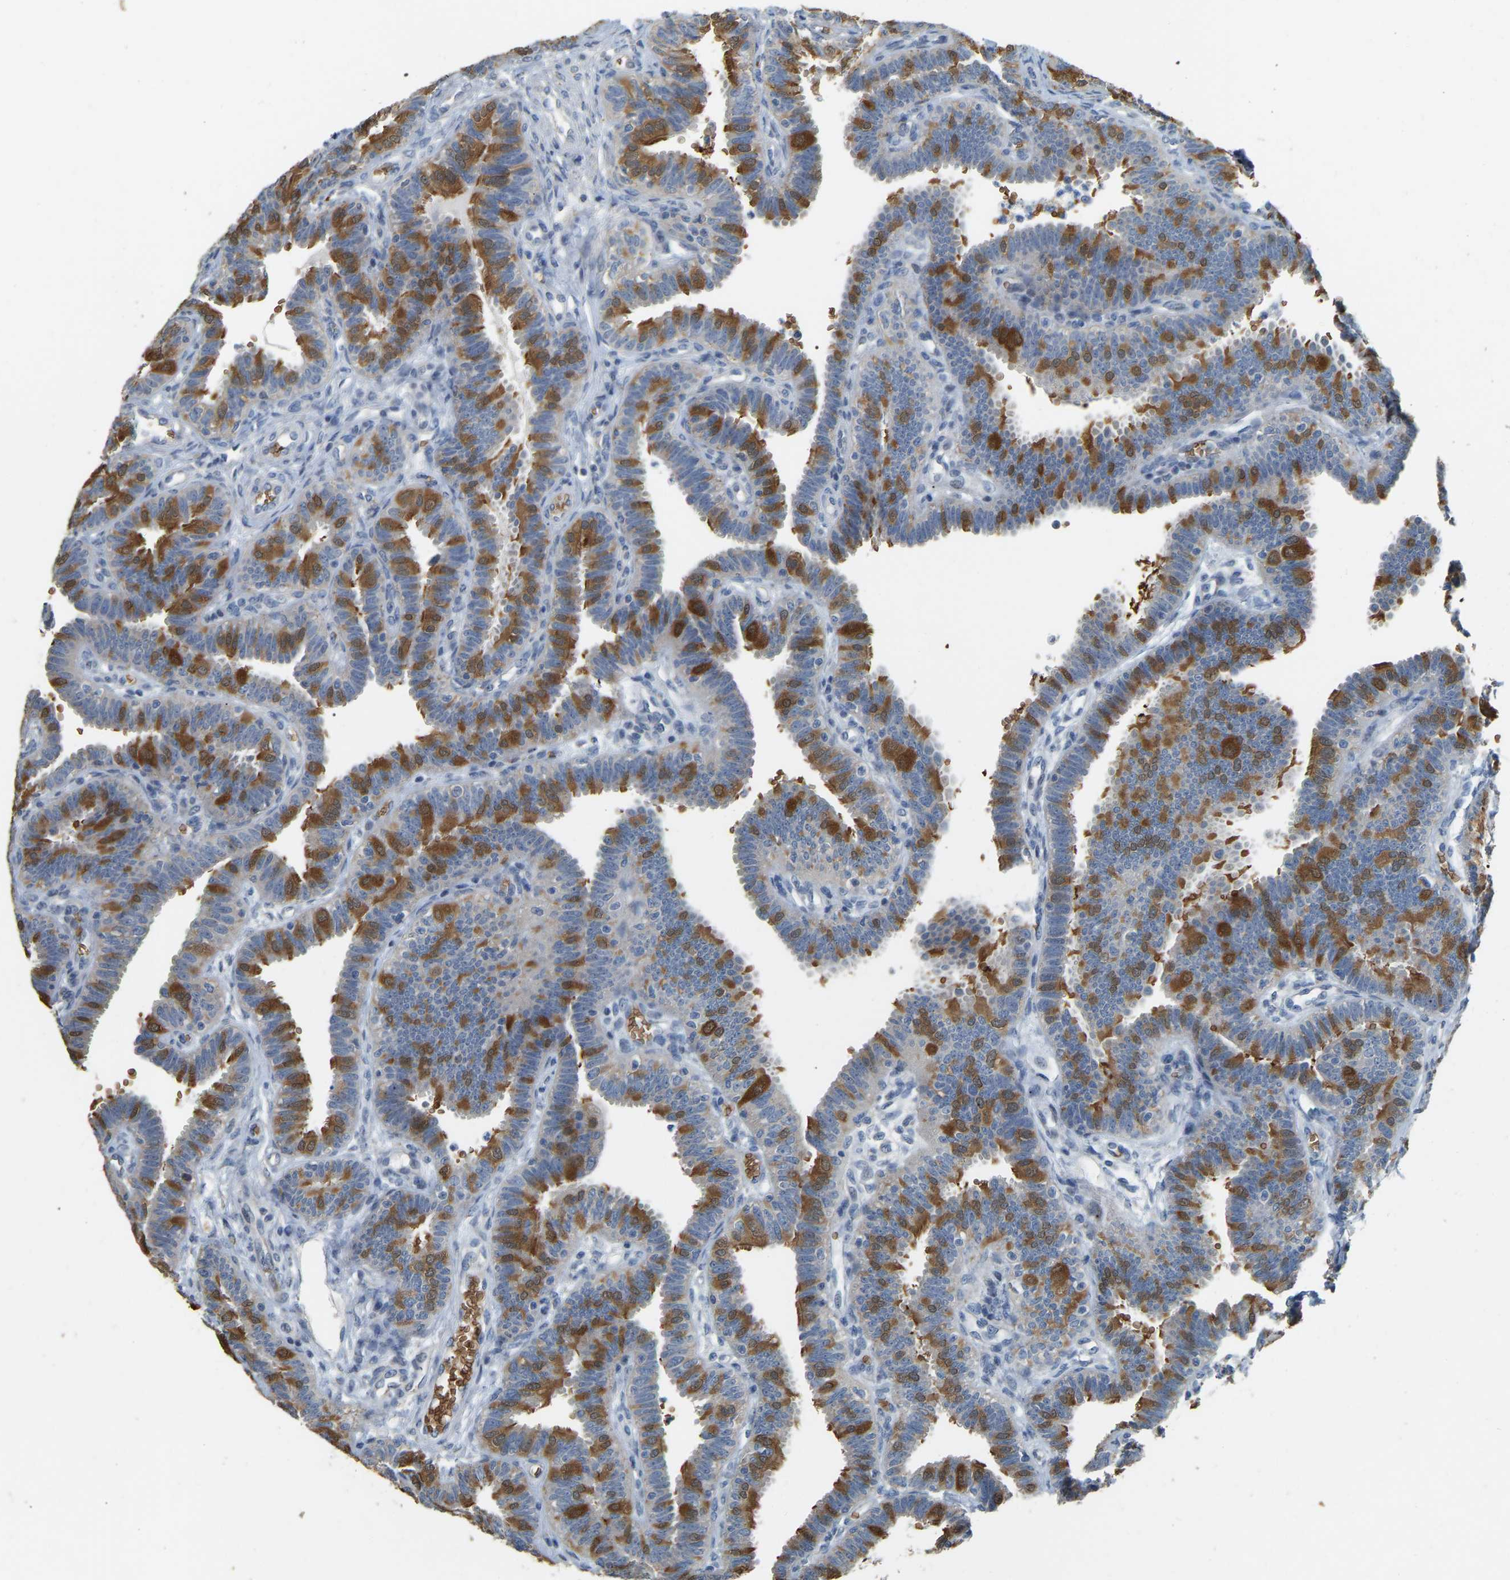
{"staining": {"intensity": "moderate", "quantity": ">75%", "location": "cytoplasmic/membranous"}, "tissue": "fallopian tube", "cell_type": "Glandular cells", "image_type": "normal", "snomed": [{"axis": "morphology", "description": "Normal tissue, NOS"}, {"axis": "topography", "description": "Fallopian tube"}, {"axis": "topography", "description": "Placenta"}], "caption": "Fallopian tube stained with a brown dye displays moderate cytoplasmic/membranous positive expression in about >75% of glandular cells.", "gene": "CFAP298", "patient": {"sex": "female", "age": 34}}